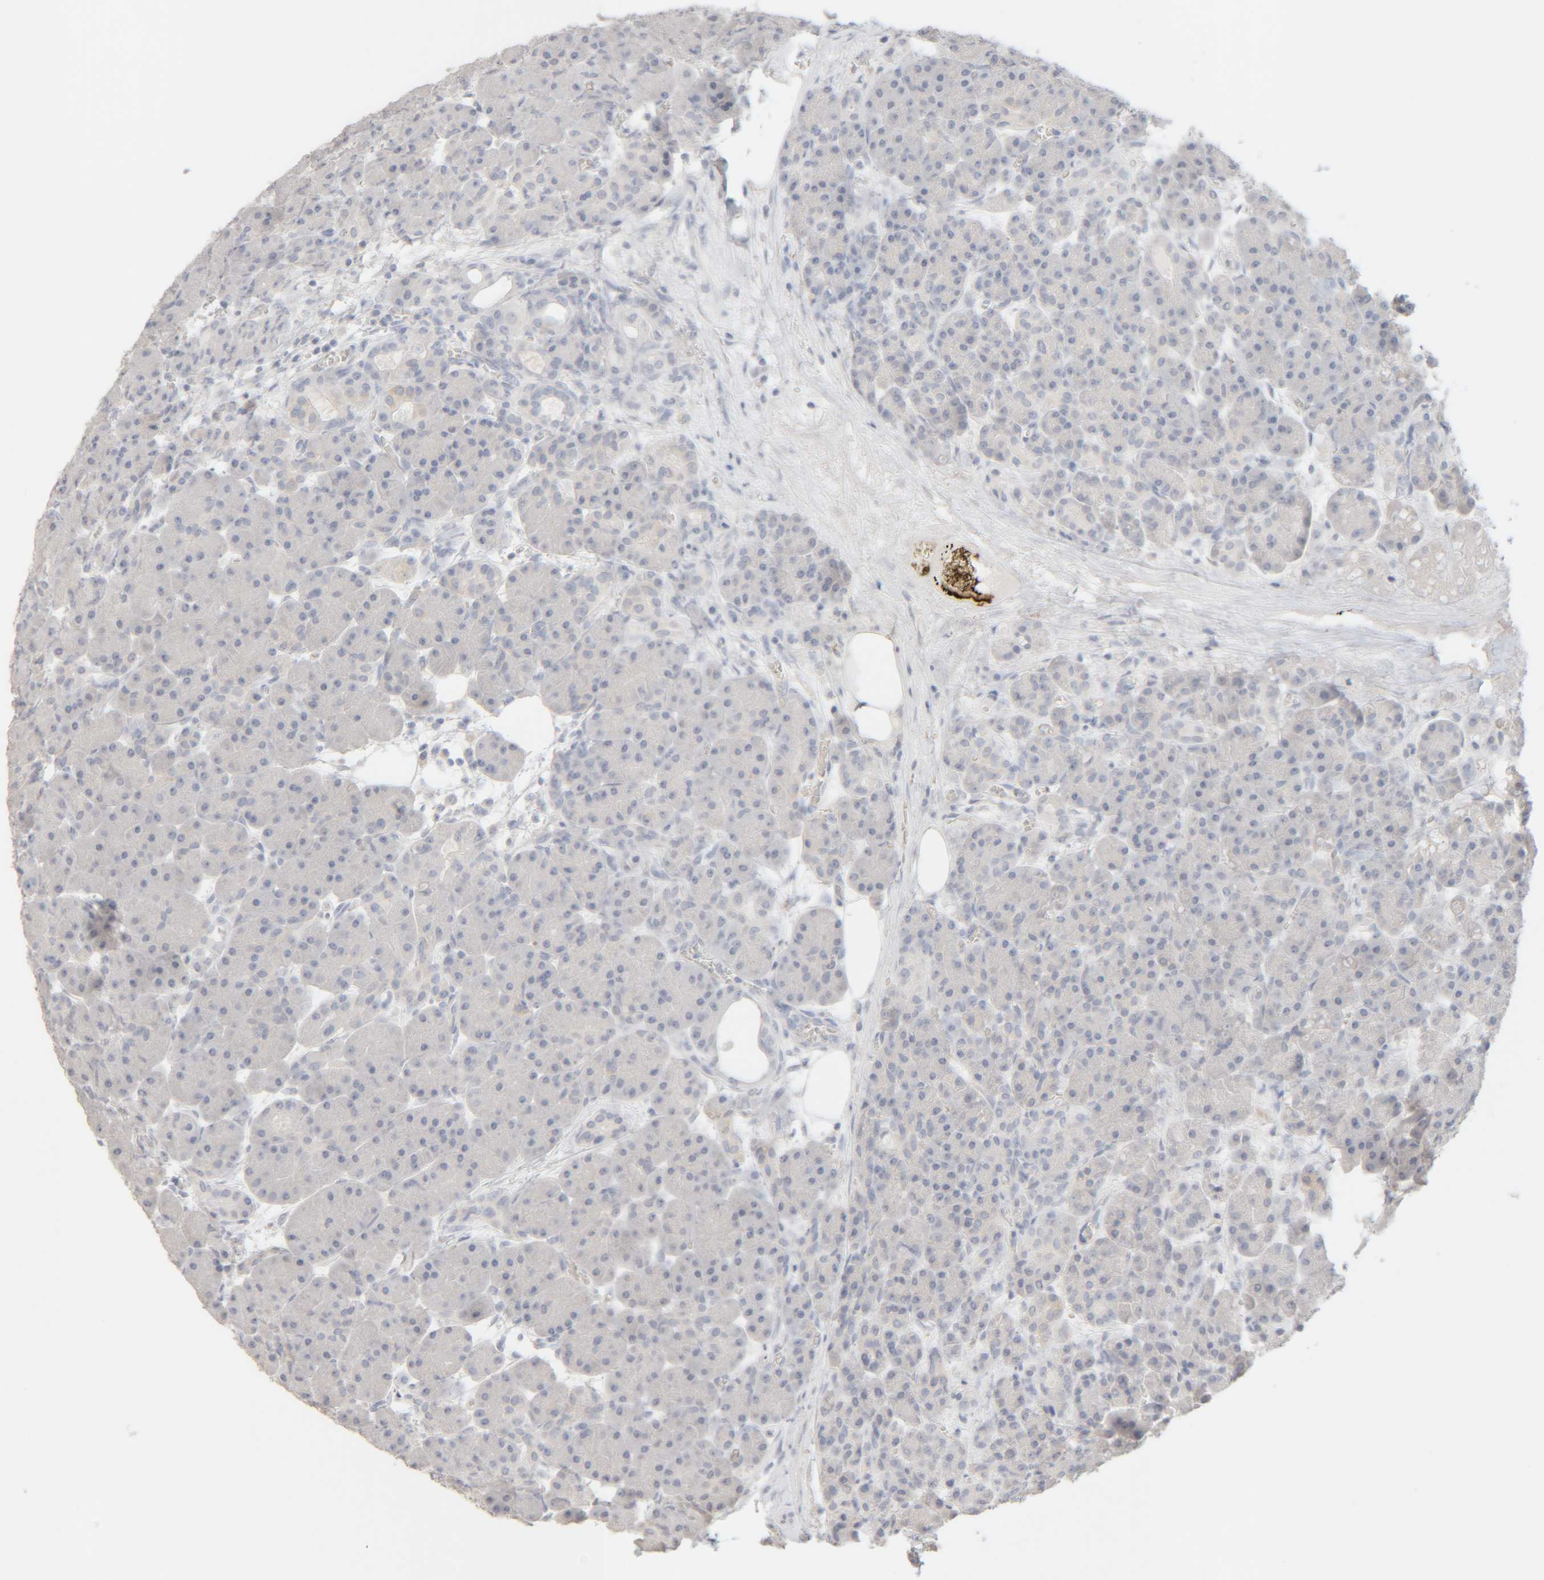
{"staining": {"intensity": "negative", "quantity": "none", "location": "none"}, "tissue": "pancreas", "cell_type": "Exocrine glandular cells", "image_type": "normal", "snomed": [{"axis": "morphology", "description": "Normal tissue, NOS"}, {"axis": "topography", "description": "Pancreas"}], "caption": "Micrograph shows no protein positivity in exocrine glandular cells of normal pancreas. (Immunohistochemistry, brightfield microscopy, high magnification).", "gene": "RIDA", "patient": {"sex": "male", "age": 63}}